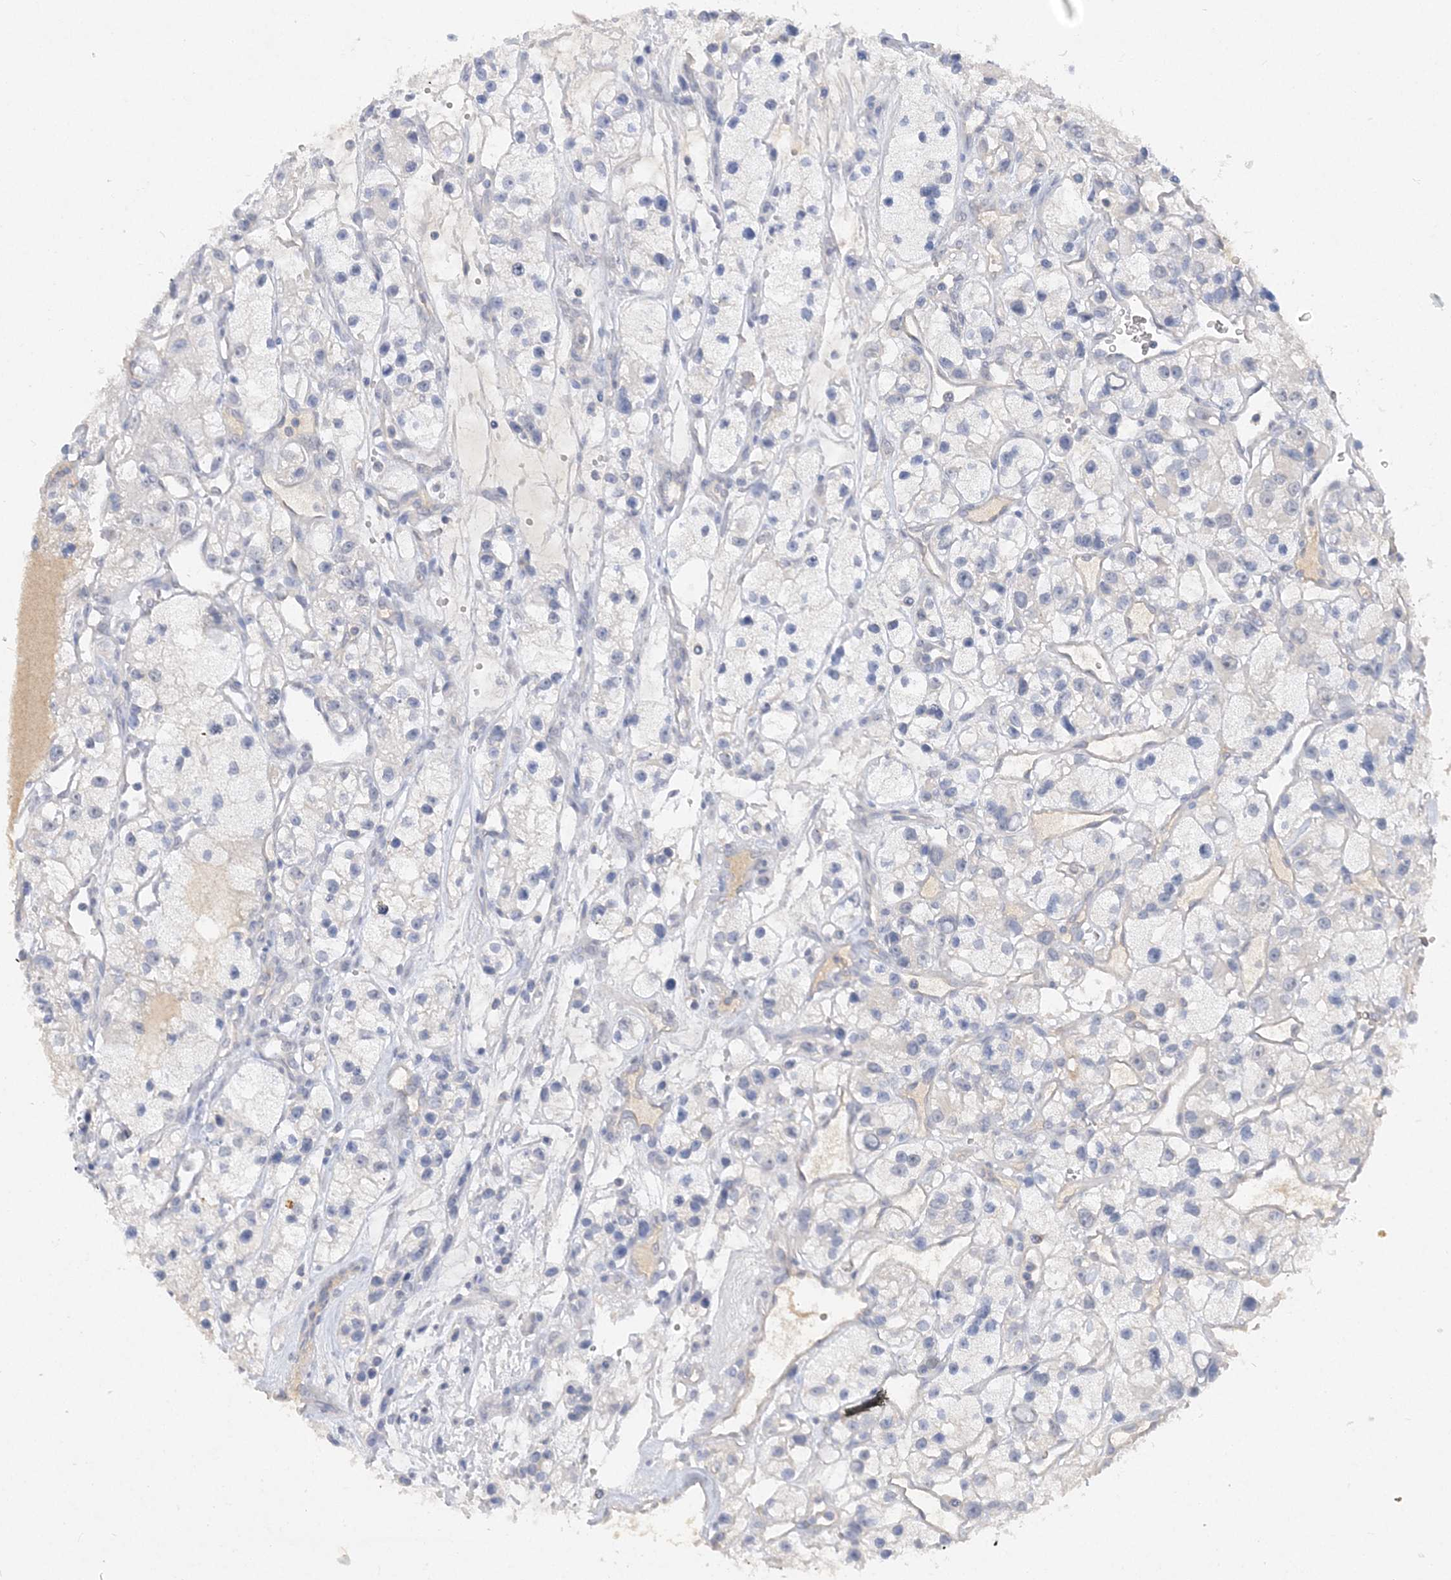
{"staining": {"intensity": "negative", "quantity": "none", "location": "none"}, "tissue": "renal cancer", "cell_type": "Tumor cells", "image_type": "cancer", "snomed": [{"axis": "morphology", "description": "Adenocarcinoma, NOS"}, {"axis": "topography", "description": "Kidney"}], "caption": "DAB immunohistochemical staining of renal cancer shows no significant positivity in tumor cells.", "gene": "C11orf58", "patient": {"sex": "female", "age": 57}}